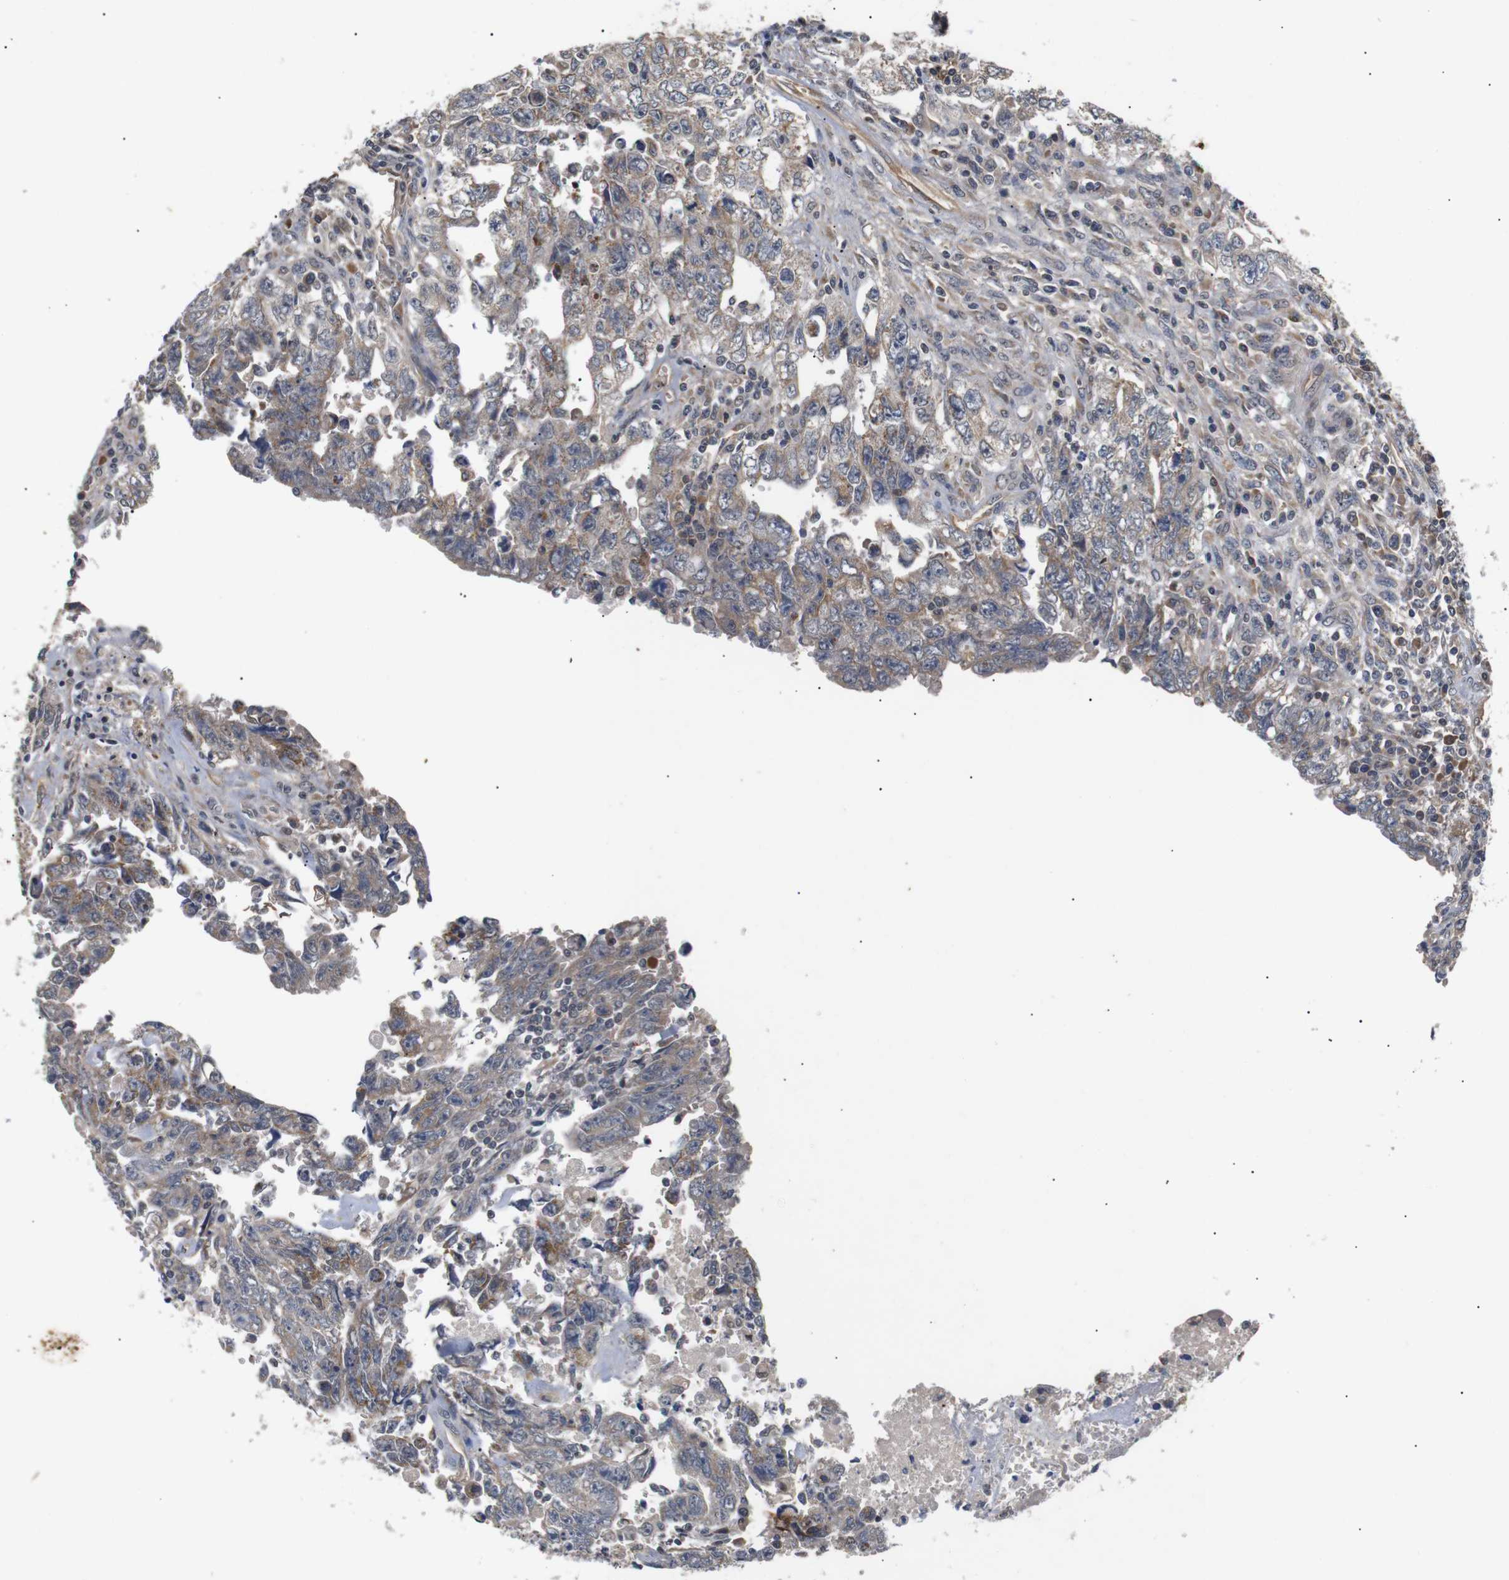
{"staining": {"intensity": "moderate", "quantity": ">75%", "location": "cytoplasmic/membranous"}, "tissue": "testis cancer", "cell_type": "Tumor cells", "image_type": "cancer", "snomed": [{"axis": "morphology", "description": "Carcinoma, Embryonal, NOS"}, {"axis": "topography", "description": "Testis"}], "caption": "Immunohistochemical staining of testis cancer (embryonal carcinoma) shows moderate cytoplasmic/membranous protein staining in approximately >75% of tumor cells.", "gene": "RIPK1", "patient": {"sex": "male", "age": 28}}